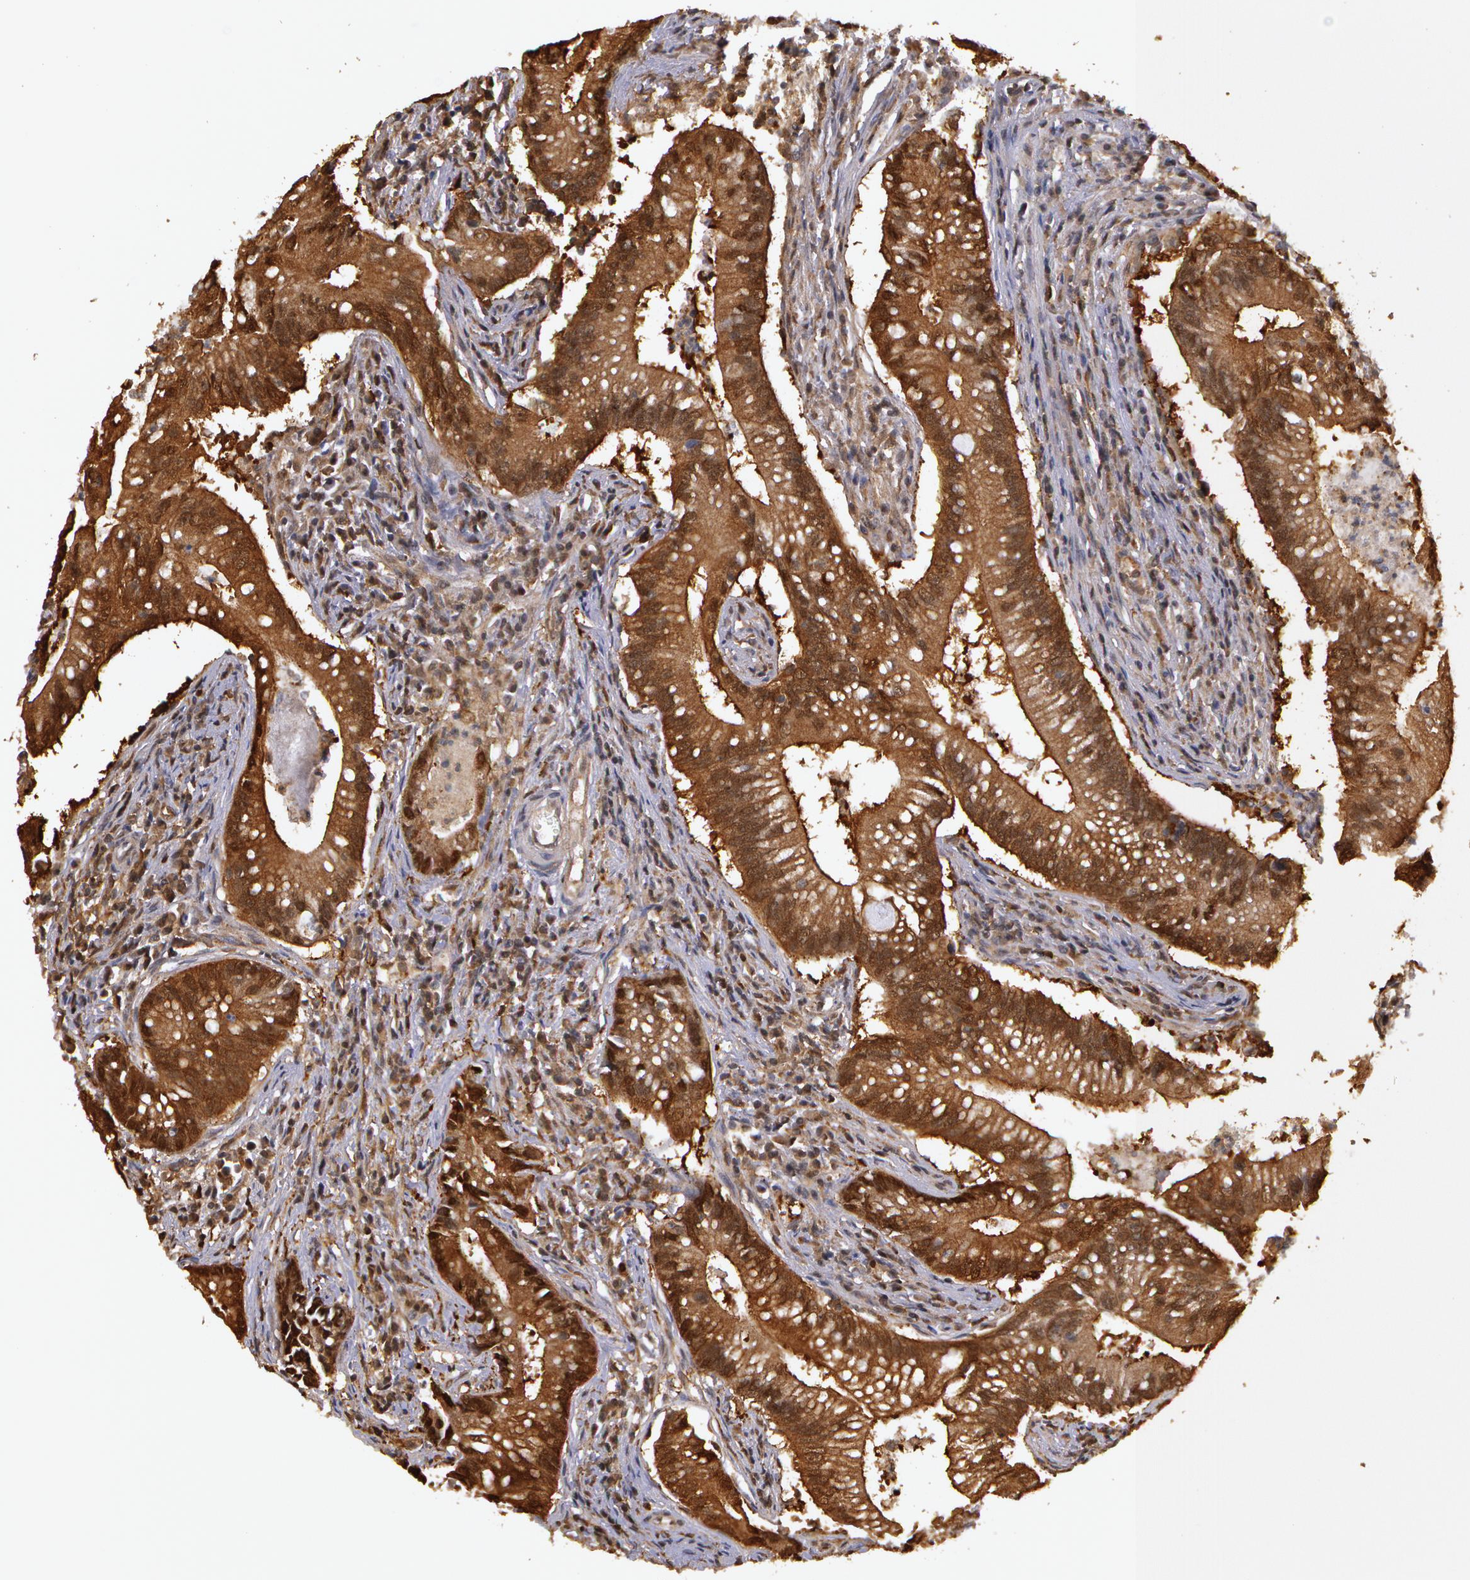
{"staining": {"intensity": "moderate", "quantity": ">75%", "location": "cytoplasmic/membranous"}, "tissue": "colorectal cancer", "cell_type": "Tumor cells", "image_type": "cancer", "snomed": [{"axis": "morphology", "description": "Adenocarcinoma, NOS"}, {"axis": "topography", "description": "Rectum"}], "caption": "Approximately >75% of tumor cells in adenocarcinoma (colorectal) display moderate cytoplasmic/membranous protein expression as visualized by brown immunohistochemical staining.", "gene": "AHSA1", "patient": {"sex": "female", "age": 81}}